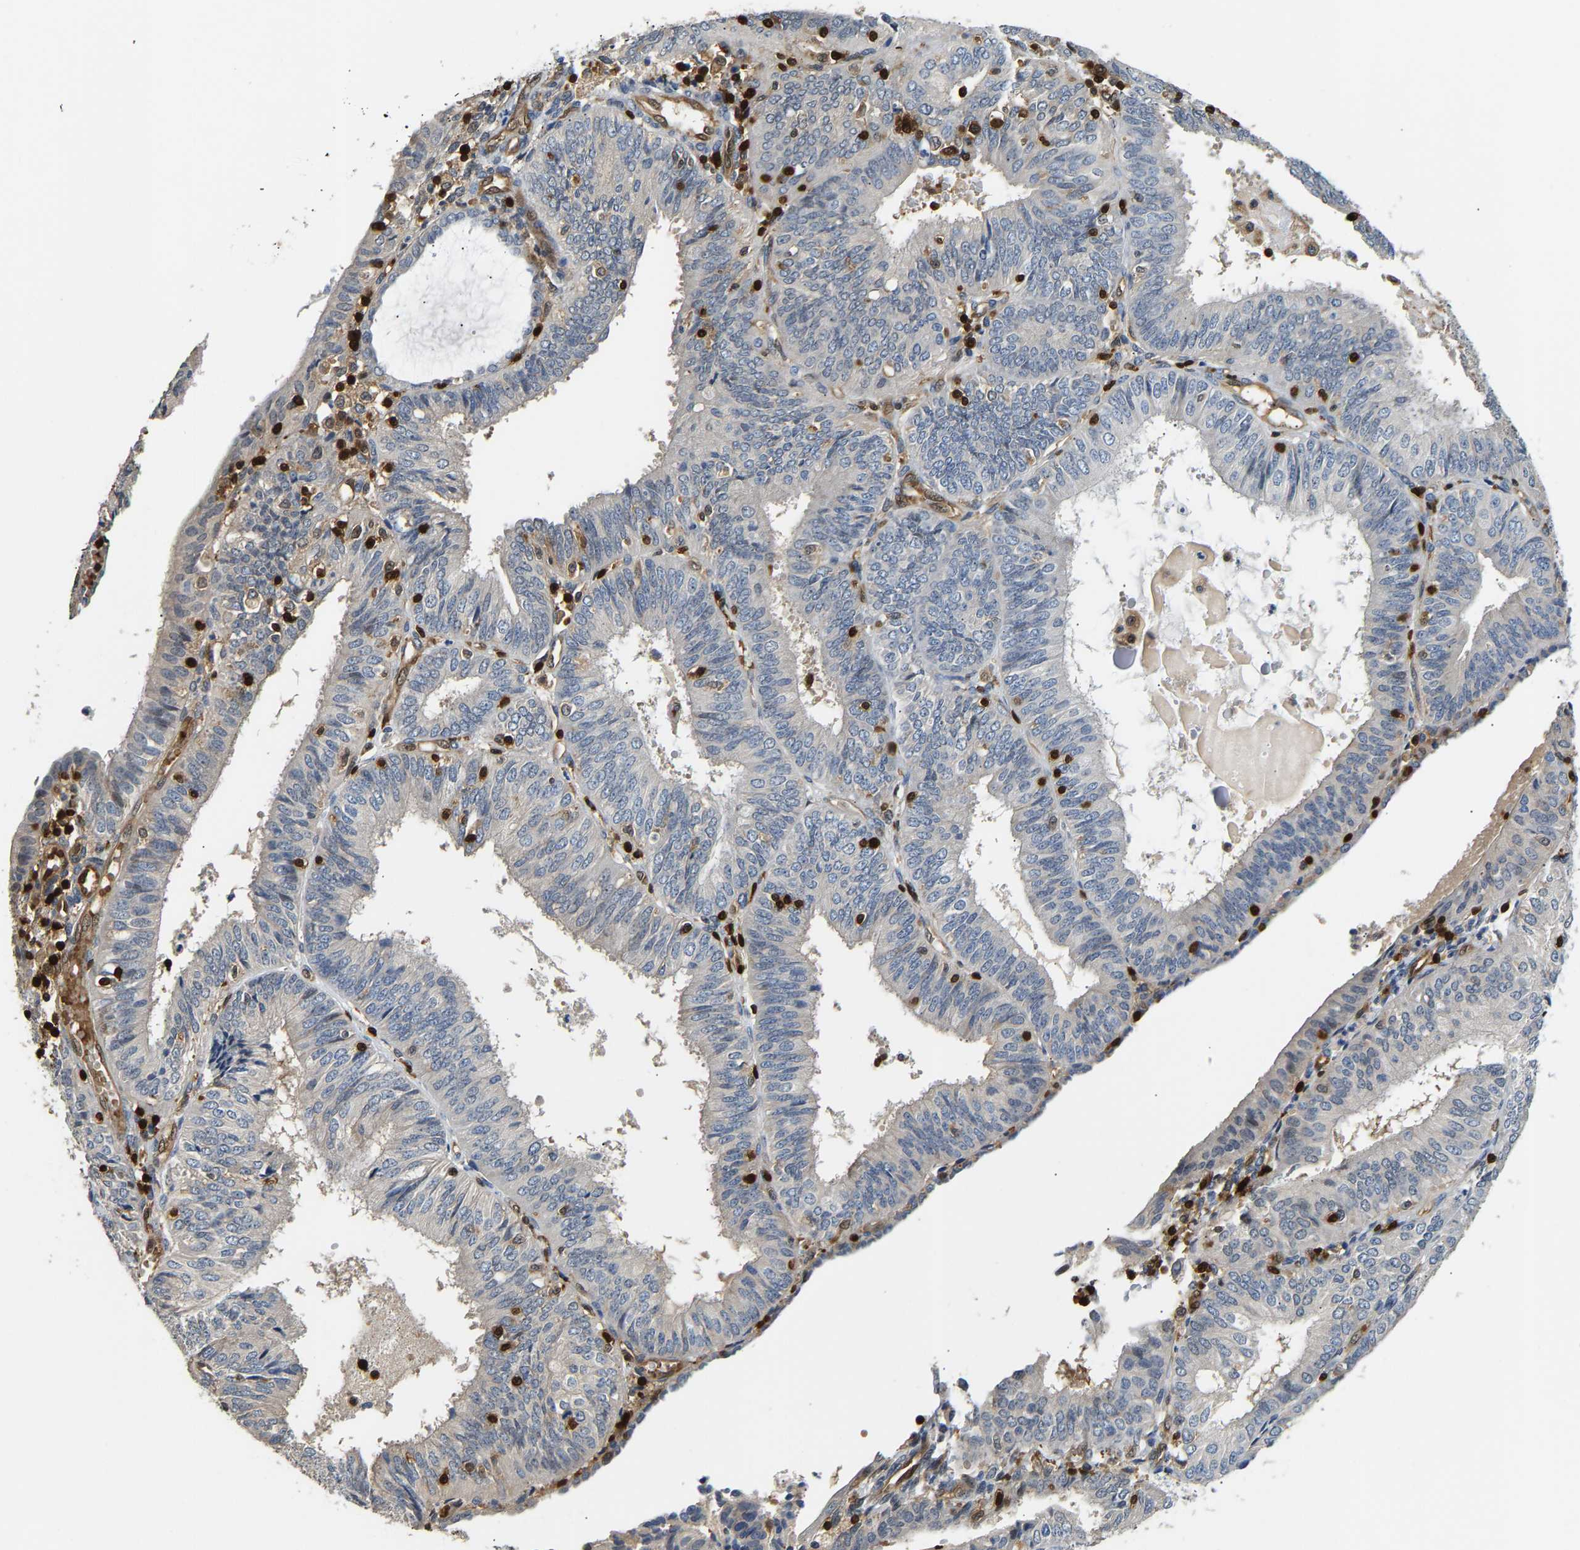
{"staining": {"intensity": "negative", "quantity": "none", "location": "none"}, "tissue": "endometrial cancer", "cell_type": "Tumor cells", "image_type": "cancer", "snomed": [{"axis": "morphology", "description": "Adenocarcinoma, NOS"}, {"axis": "topography", "description": "Endometrium"}], "caption": "Tumor cells are negative for protein expression in human endometrial cancer.", "gene": "GIMAP7", "patient": {"sex": "female", "age": 58}}